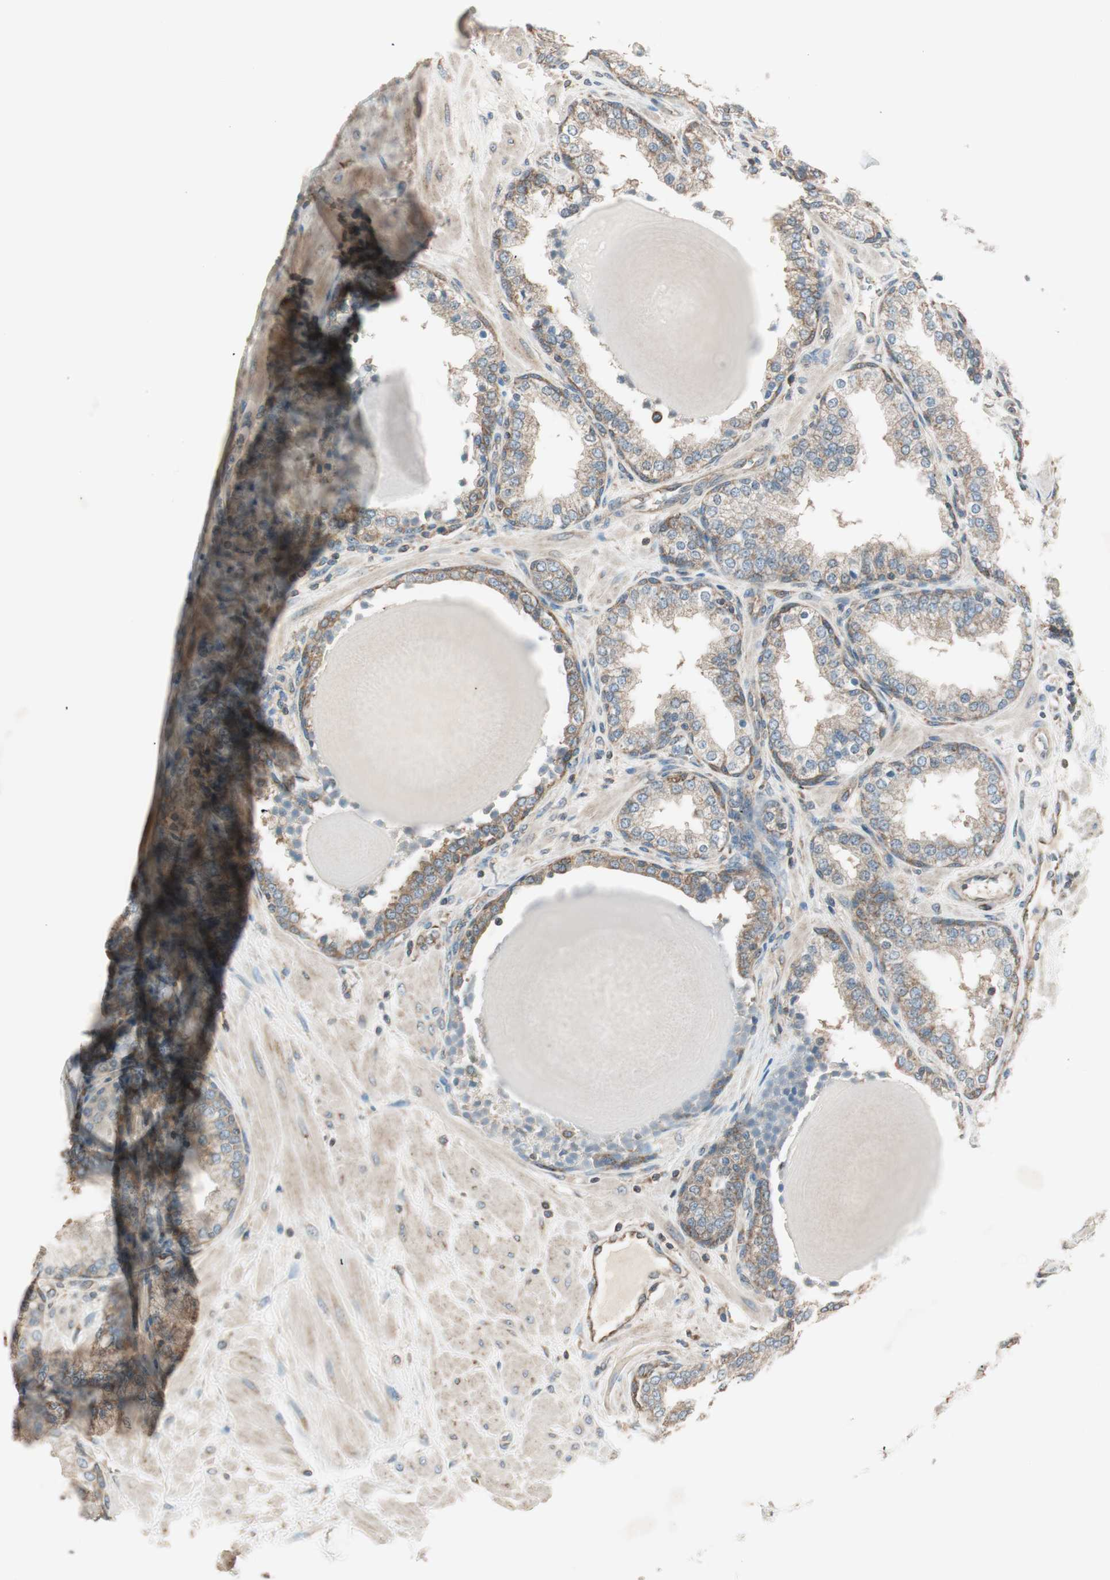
{"staining": {"intensity": "moderate", "quantity": ">75%", "location": "cytoplasmic/membranous"}, "tissue": "prostate", "cell_type": "Glandular cells", "image_type": "normal", "snomed": [{"axis": "morphology", "description": "Normal tissue, NOS"}, {"axis": "topography", "description": "Prostate"}], "caption": "Prostate stained for a protein (brown) shows moderate cytoplasmic/membranous positive positivity in about >75% of glandular cells.", "gene": "CC2D1A", "patient": {"sex": "male", "age": 51}}